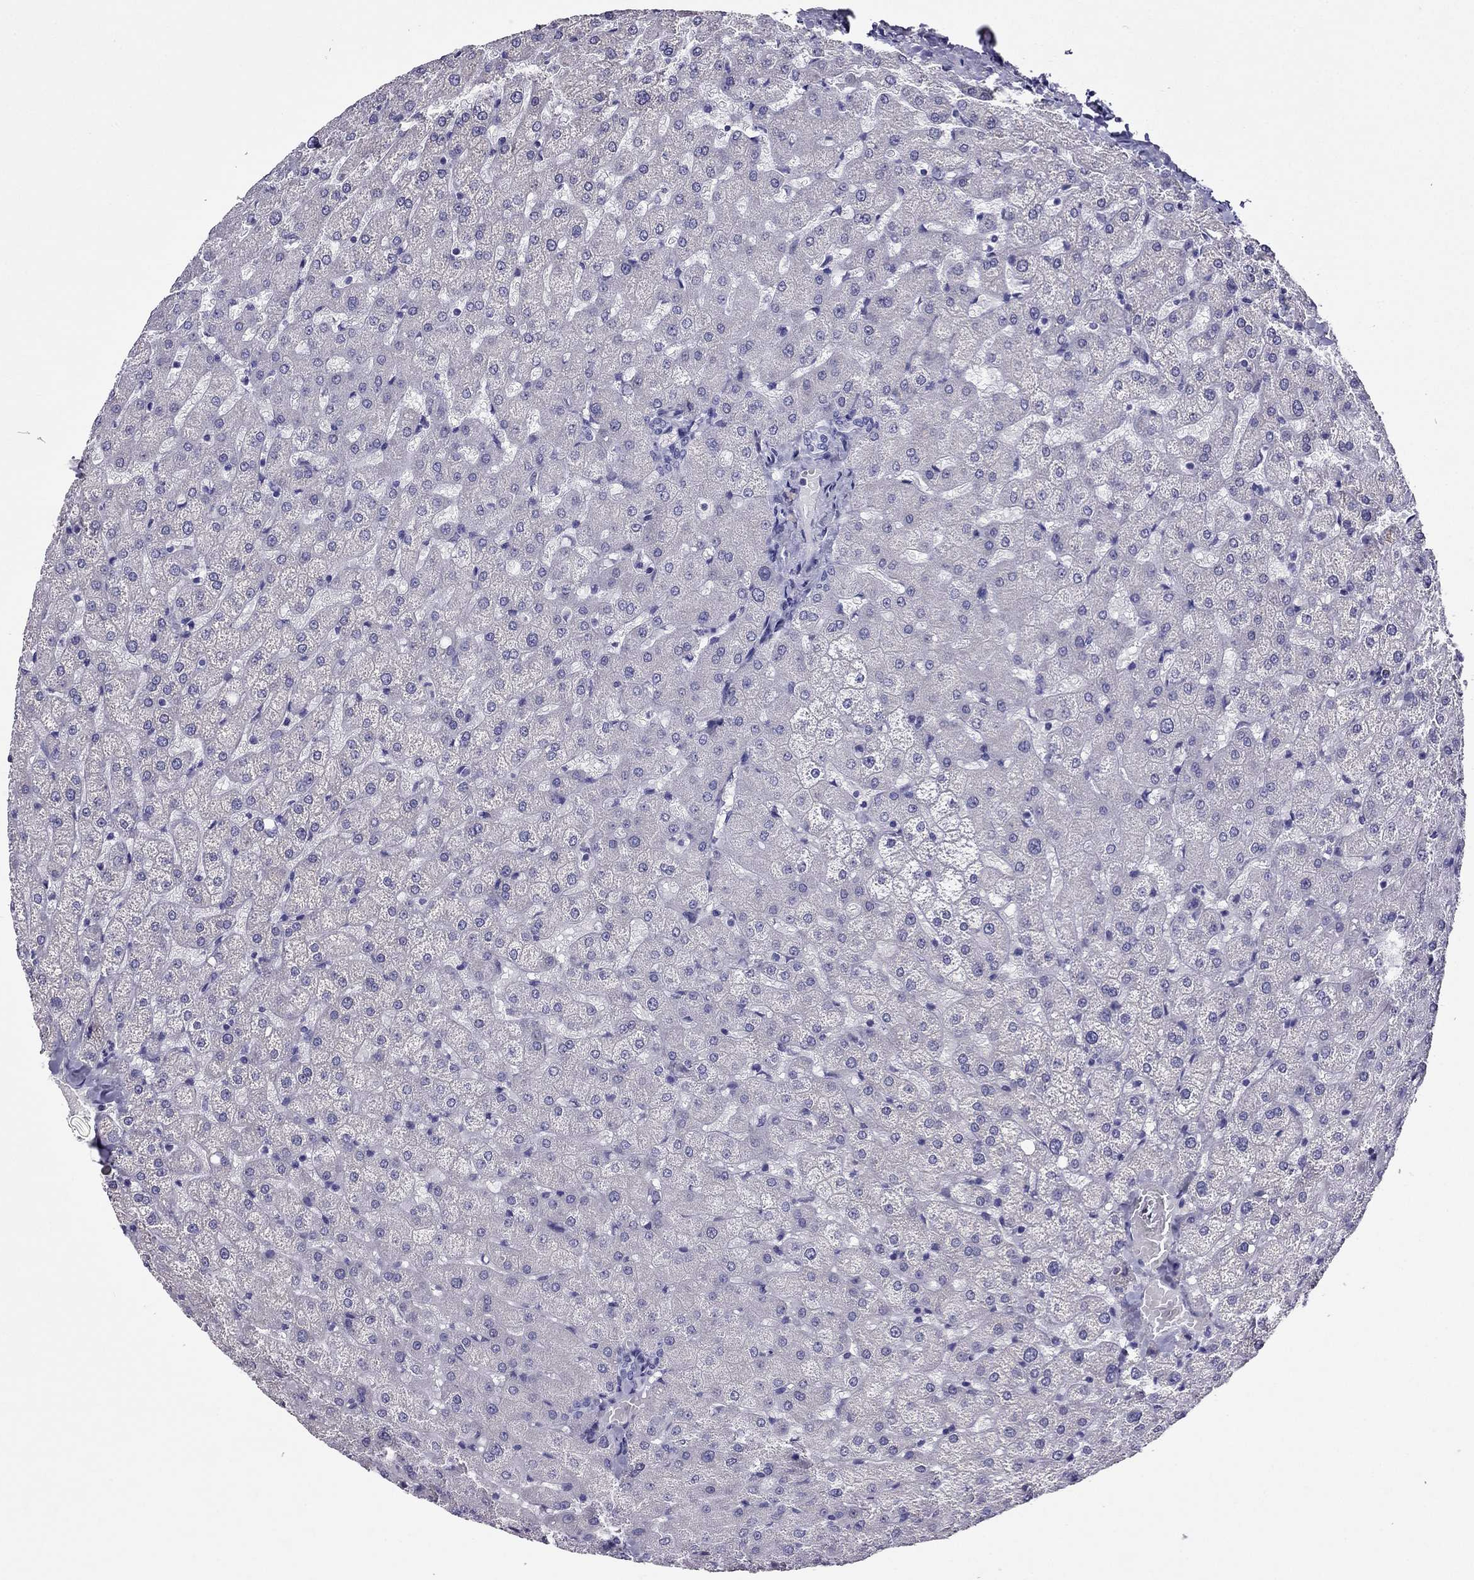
{"staining": {"intensity": "negative", "quantity": "none", "location": "none"}, "tissue": "liver", "cell_type": "Cholangiocytes", "image_type": "normal", "snomed": [{"axis": "morphology", "description": "Normal tissue, NOS"}, {"axis": "topography", "description": "Liver"}], "caption": "A histopathology image of liver stained for a protein exhibits no brown staining in cholangiocytes. (Brightfield microscopy of DAB (3,3'-diaminobenzidine) IHC at high magnification).", "gene": "ZNF541", "patient": {"sex": "female", "age": 50}}